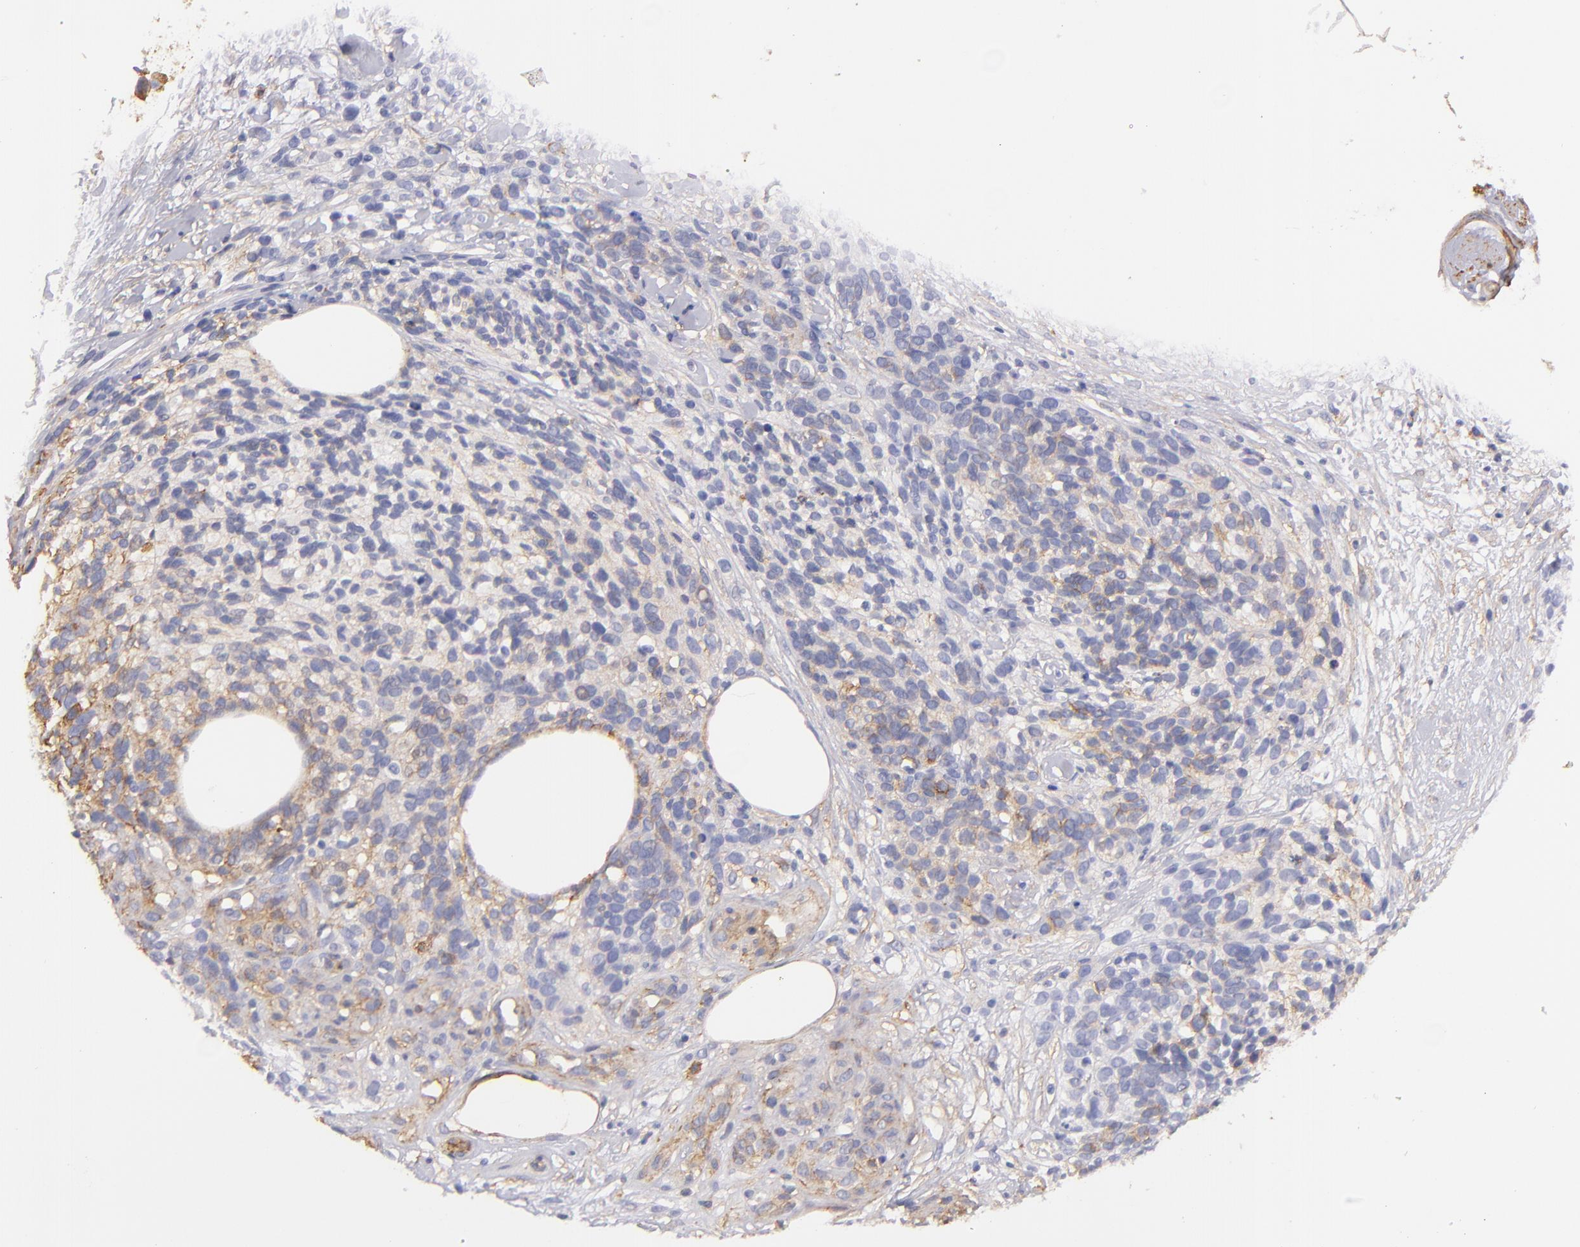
{"staining": {"intensity": "weak", "quantity": "<25%", "location": "cytoplasmic/membranous"}, "tissue": "melanoma", "cell_type": "Tumor cells", "image_type": "cancer", "snomed": [{"axis": "morphology", "description": "Malignant melanoma, NOS"}, {"axis": "topography", "description": "Skin"}], "caption": "Immunohistochemical staining of malignant melanoma displays no significant staining in tumor cells.", "gene": "CD151", "patient": {"sex": "female", "age": 85}}